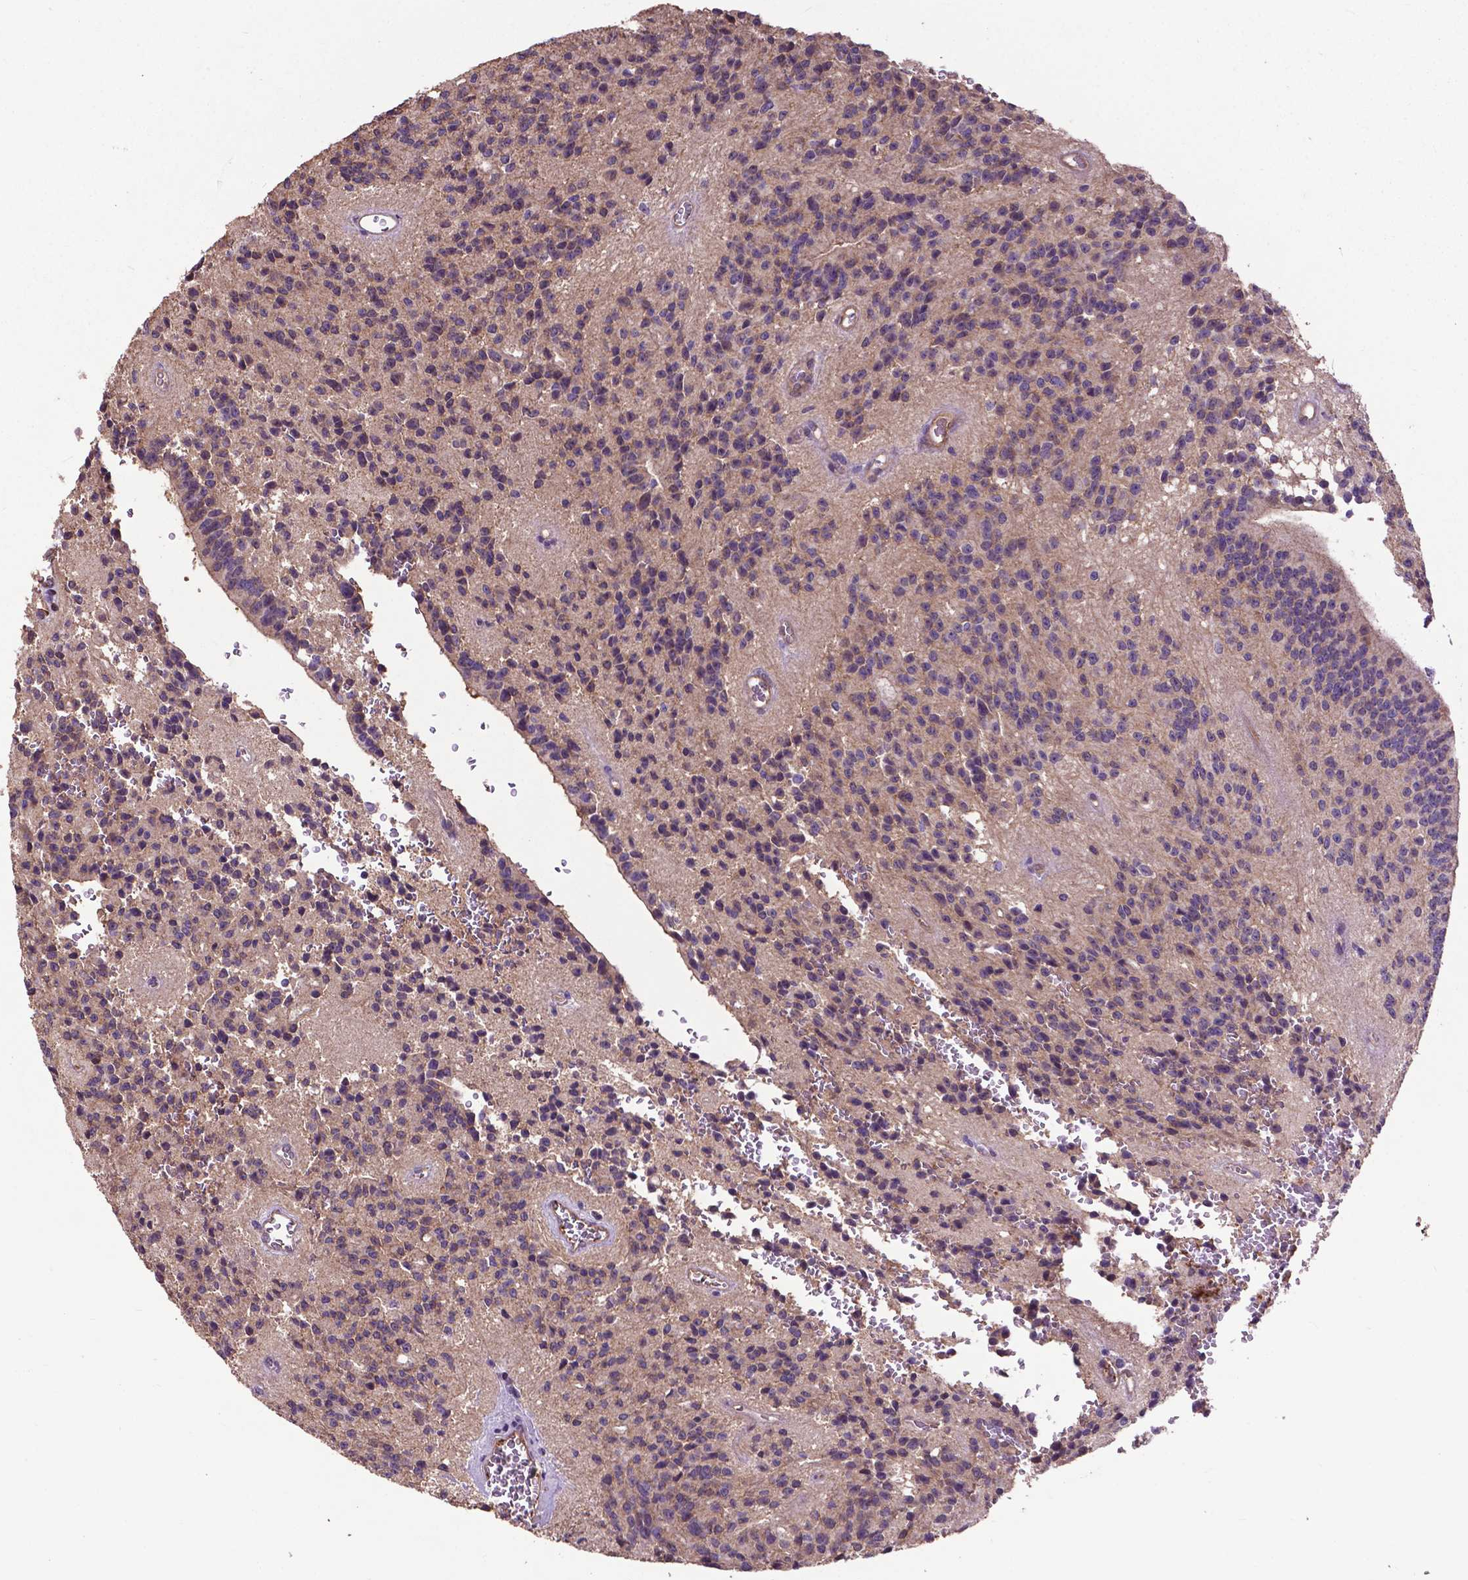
{"staining": {"intensity": "negative", "quantity": "none", "location": "none"}, "tissue": "glioma", "cell_type": "Tumor cells", "image_type": "cancer", "snomed": [{"axis": "morphology", "description": "Glioma, malignant, Low grade"}, {"axis": "topography", "description": "Brain"}], "caption": "High power microscopy micrograph of an IHC histopathology image of glioma, revealing no significant staining in tumor cells. (DAB (3,3'-diaminobenzidine) IHC, high magnification).", "gene": "PDLIM1", "patient": {"sex": "male", "age": 31}}